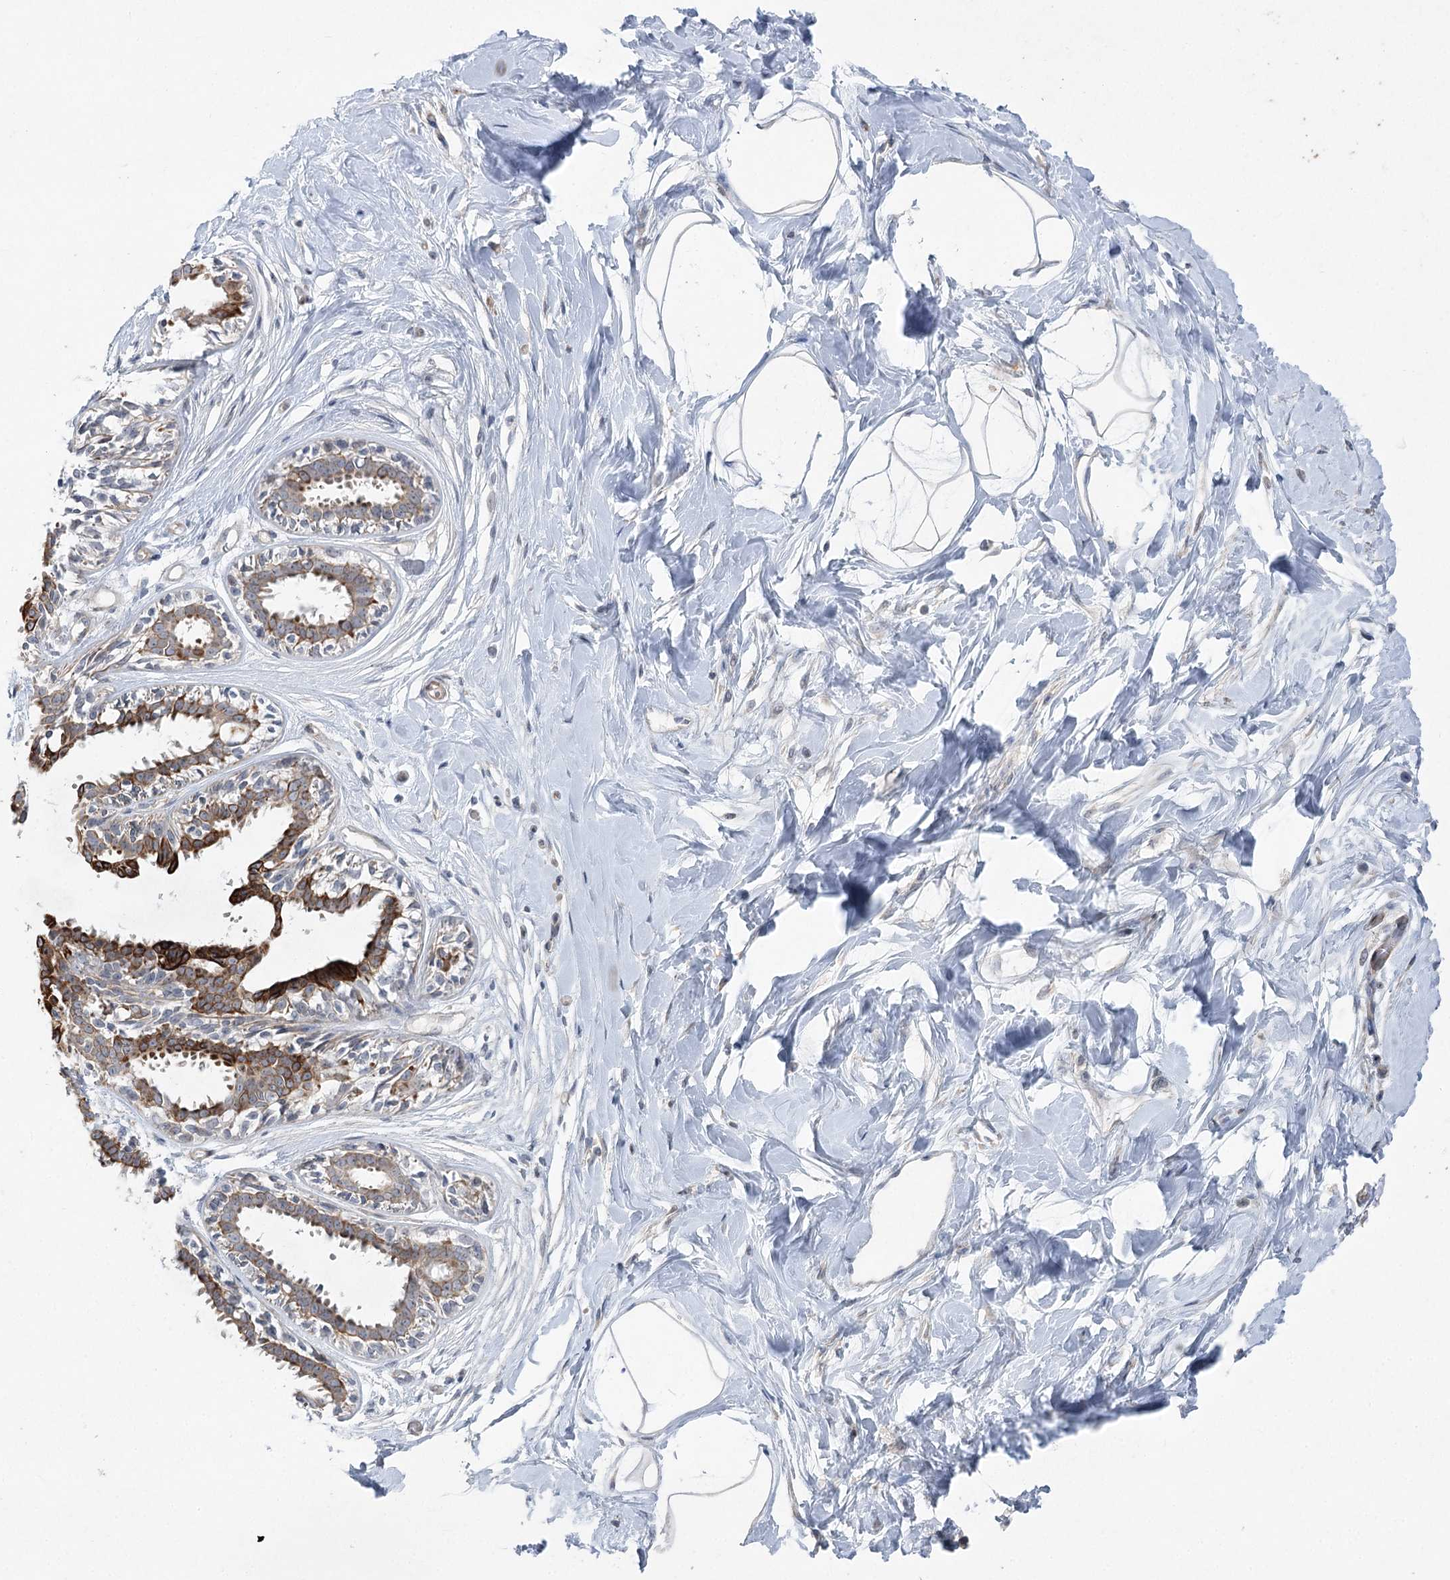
{"staining": {"intensity": "negative", "quantity": "none", "location": "none"}, "tissue": "breast", "cell_type": "Adipocytes", "image_type": "normal", "snomed": [{"axis": "morphology", "description": "Normal tissue, NOS"}, {"axis": "topography", "description": "Breast"}], "caption": "A high-resolution photomicrograph shows IHC staining of unremarkable breast, which shows no significant staining in adipocytes. (DAB immunohistochemistry (IHC) with hematoxylin counter stain).", "gene": "SCN11A", "patient": {"sex": "female", "age": 45}}